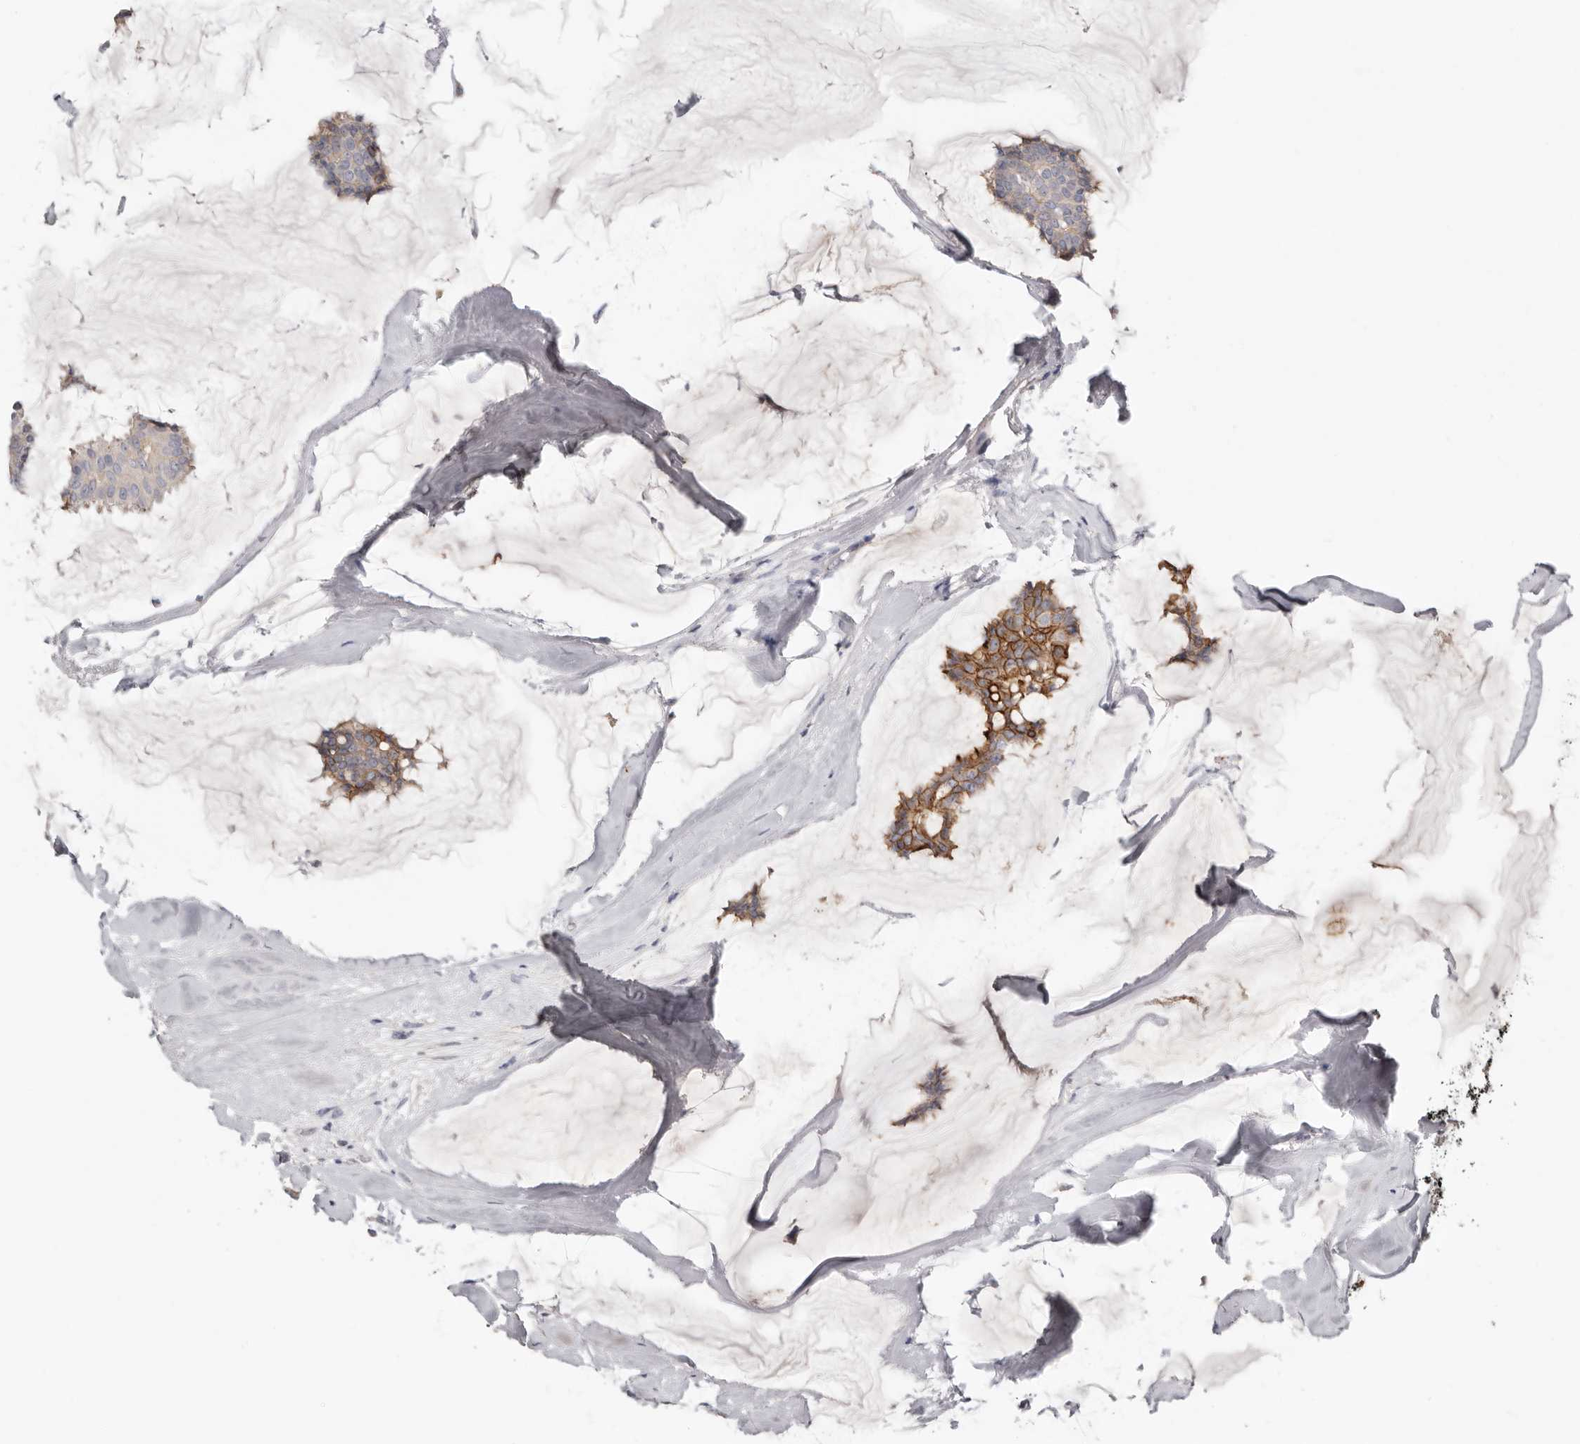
{"staining": {"intensity": "moderate", "quantity": ">75%", "location": "cytoplasmic/membranous"}, "tissue": "breast cancer", "cell_type": "Tumor cells", "image_type": "cancer", "snomed": [{"axis": "morphology", "description": "Duct carcinoma"}, {"axis": "topography", "description": "Breast"}], "caption": "A high-resolution histopathology image shows immunohistochemistry (IHC) staining of breast intraductal carcinoma, which exhibits moderate cytoplasmic/membranous positivity in about >75% of tumor cells.", "gene": "S100A14", "patient": {"sex": "female", "age": 93}}